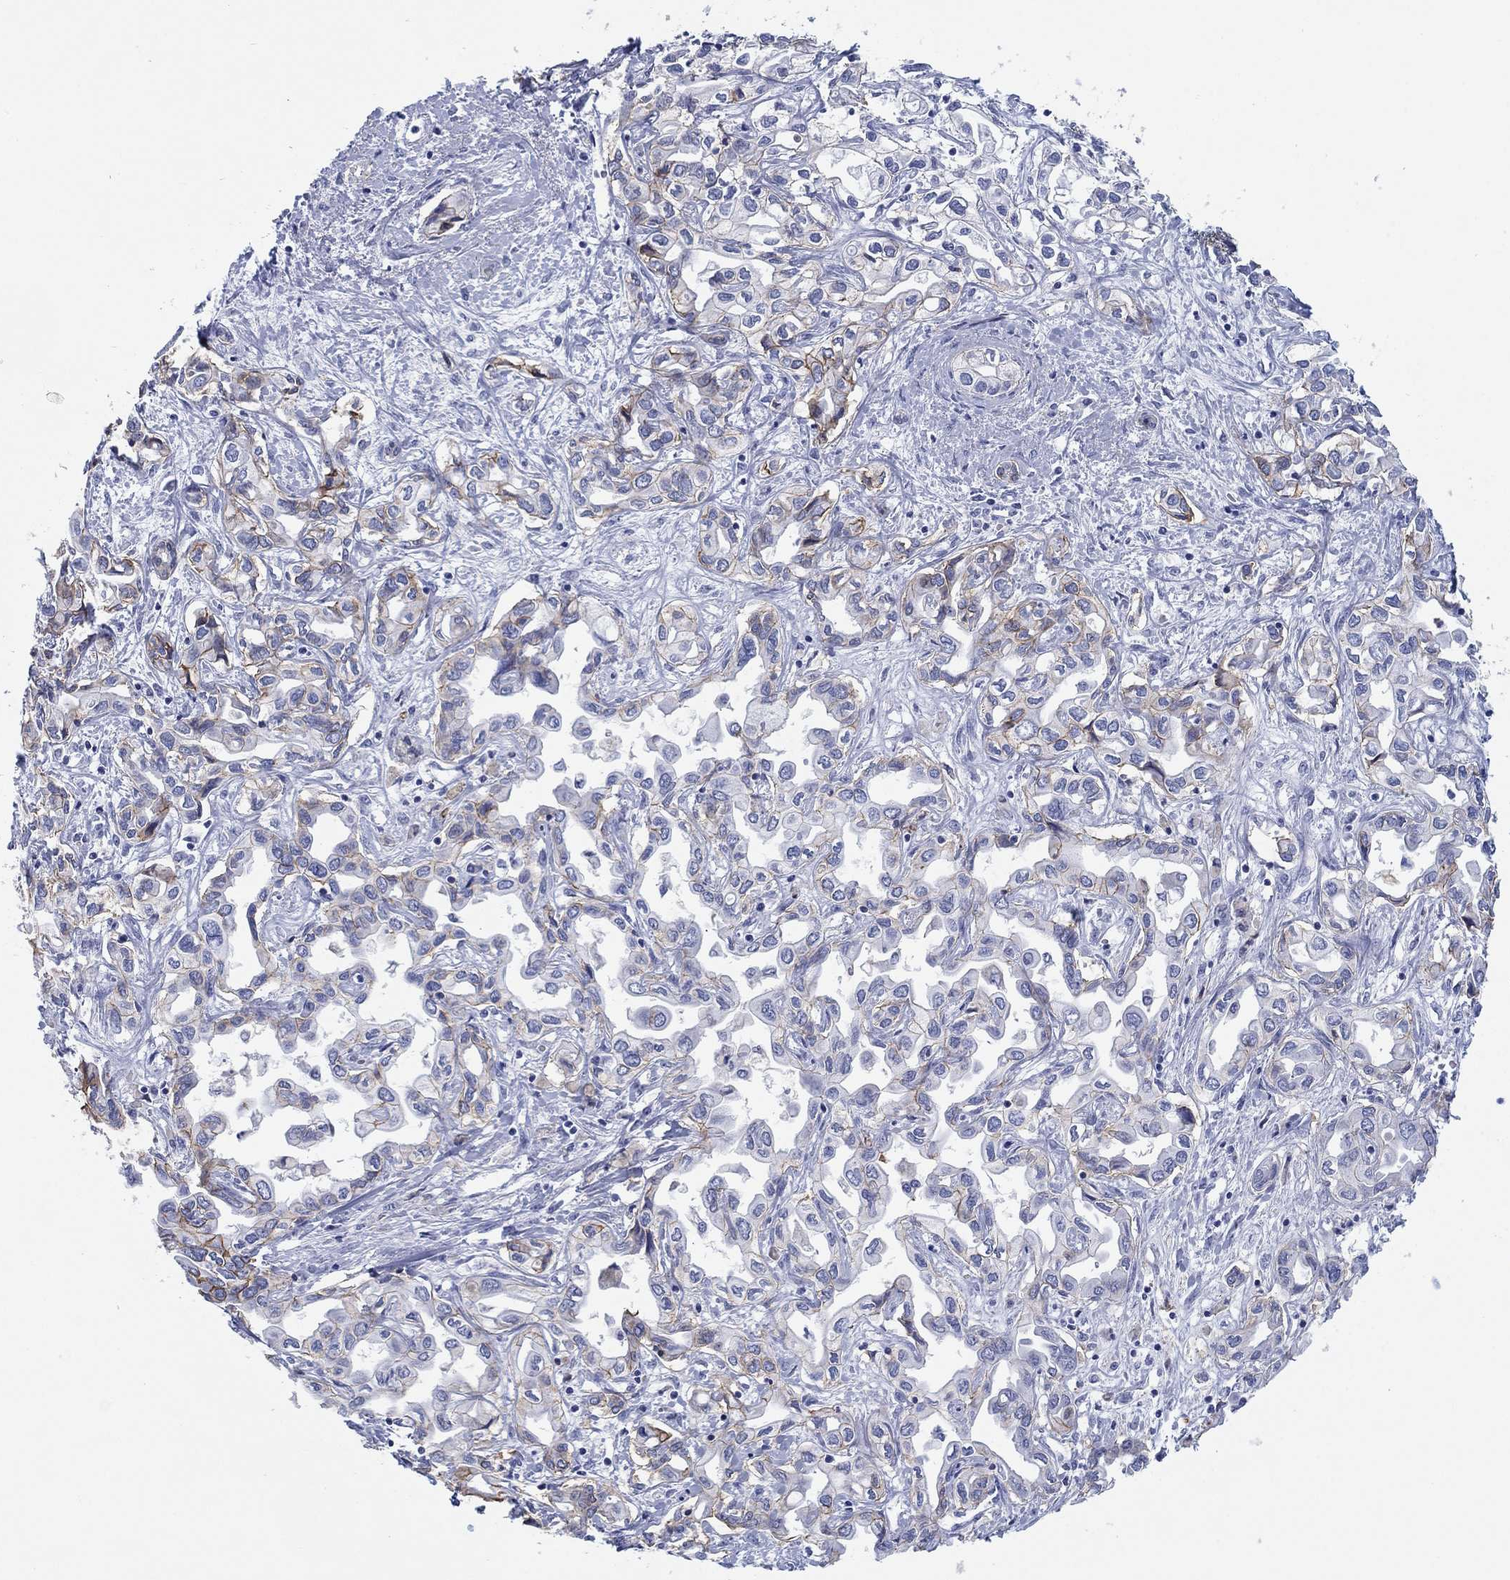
{"staining": {"intensity": "strong", "quantity": "<25%", "location": "cytoplasmic/membranous"}, "tissue": "liver cancer", "cell_type": "Tumor cells", "image_type": "cancer", "snomed": [{"axis": "morphology", "description": "Cholangiocarcinoma"}, {"axis": "topography", "description": "Liver"}], "caption": "This image reveals IHC staining of human cholangiocarcinoma (liver), with medium strong cytoplasmic/membranous positivity in about <25% of tumor cells.", "gene": "ATP1B1", "patient": {"sex": "female", "age": 64}}